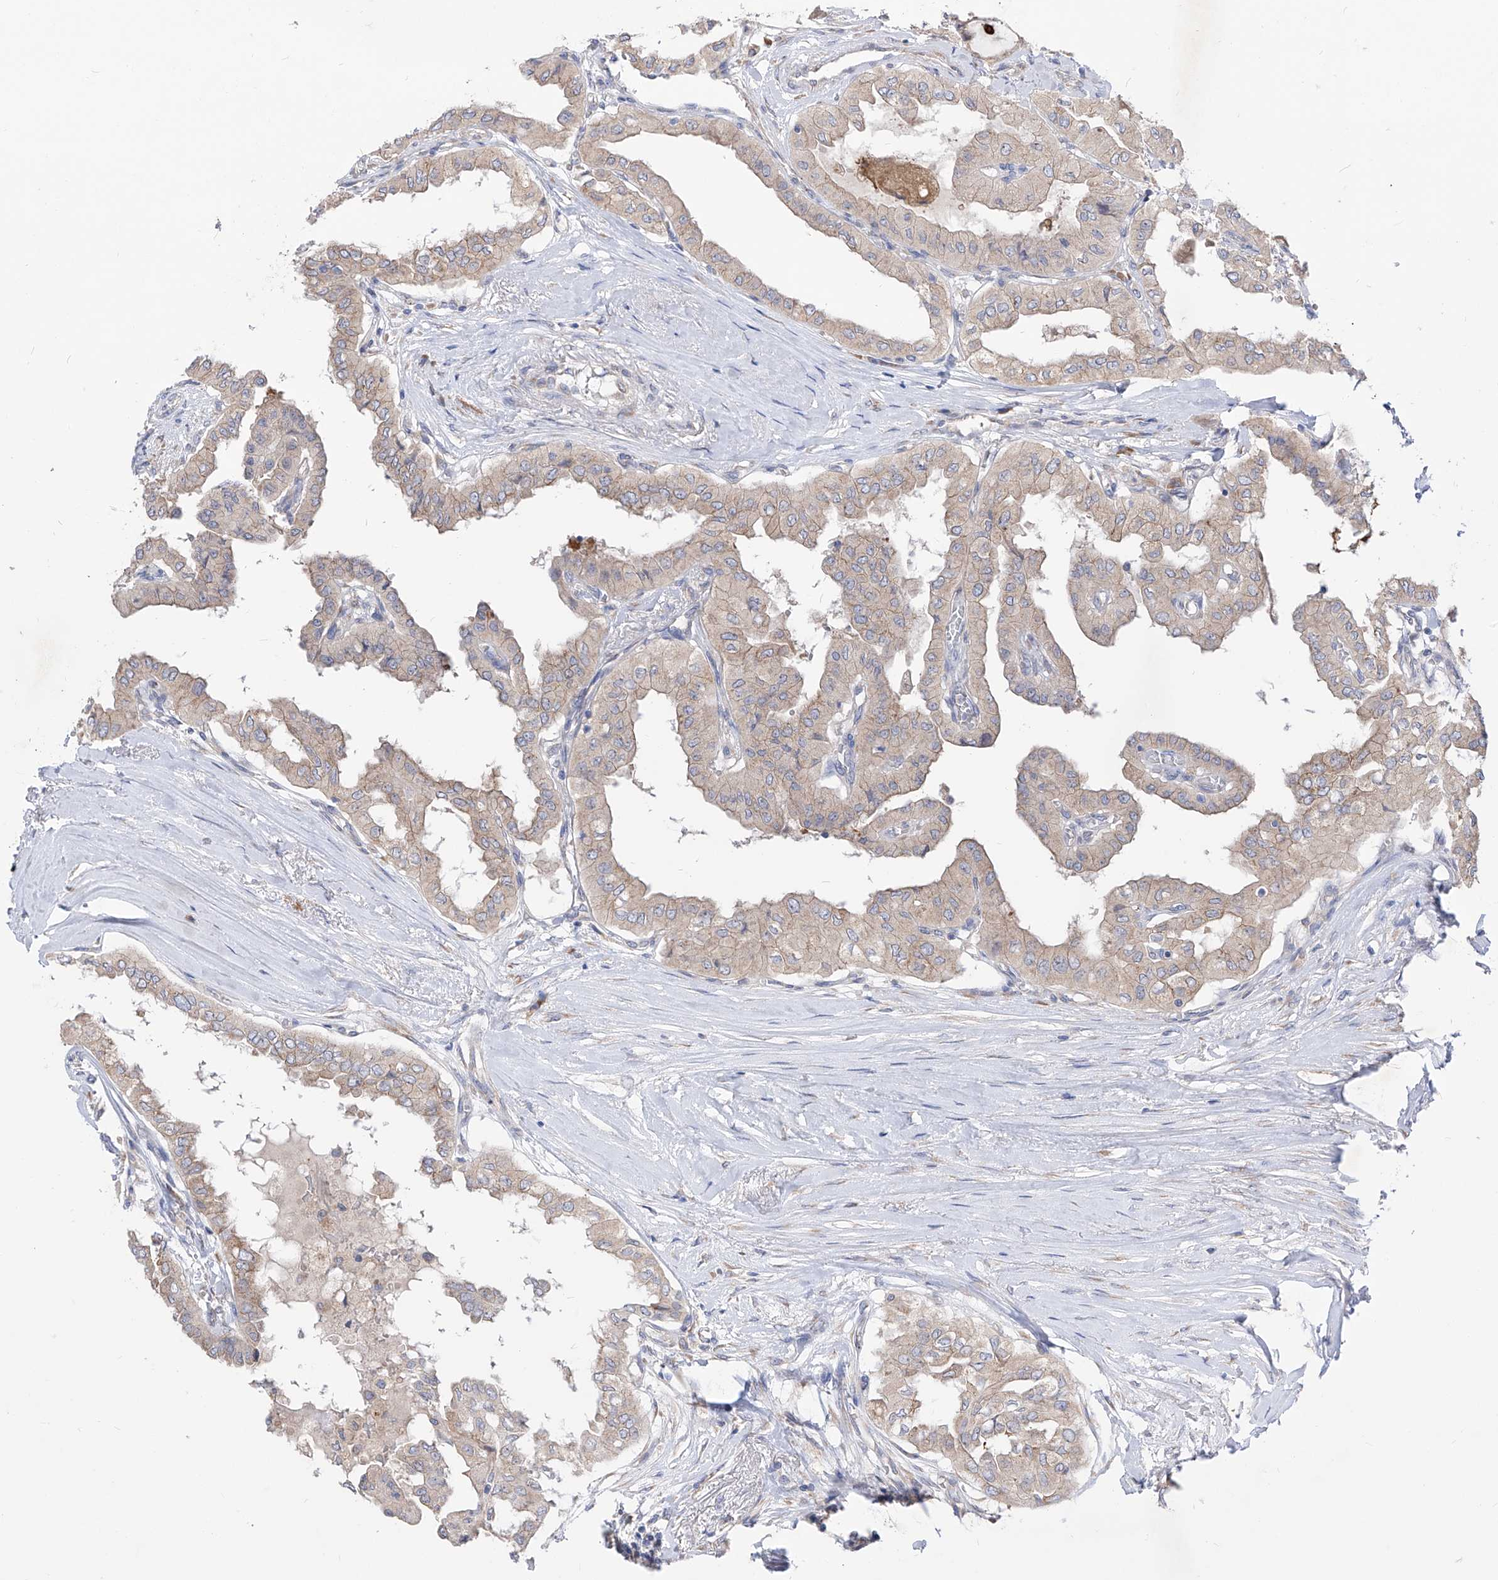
{"staining": {"intensity": "weak", "quantity": "<25%", "location": "cytoplasmic/membranous"}, "tissue": "thyroid cancer", "cell_type": "Tumor cells", "image_type": "cancer", "snomed": [{"axis": "morphology", "description": "Papillary adenocarcinoma, NOS"}, {"axis": "topography", "description": "Thyroid gland"}], "caption": "A high-resolution micrograph shows IHC staining of thyroid cancer, which shows no significant positivity in tumor cells.", "gene": "UFL1", "patient": {"sex": "female", "age": 59}}